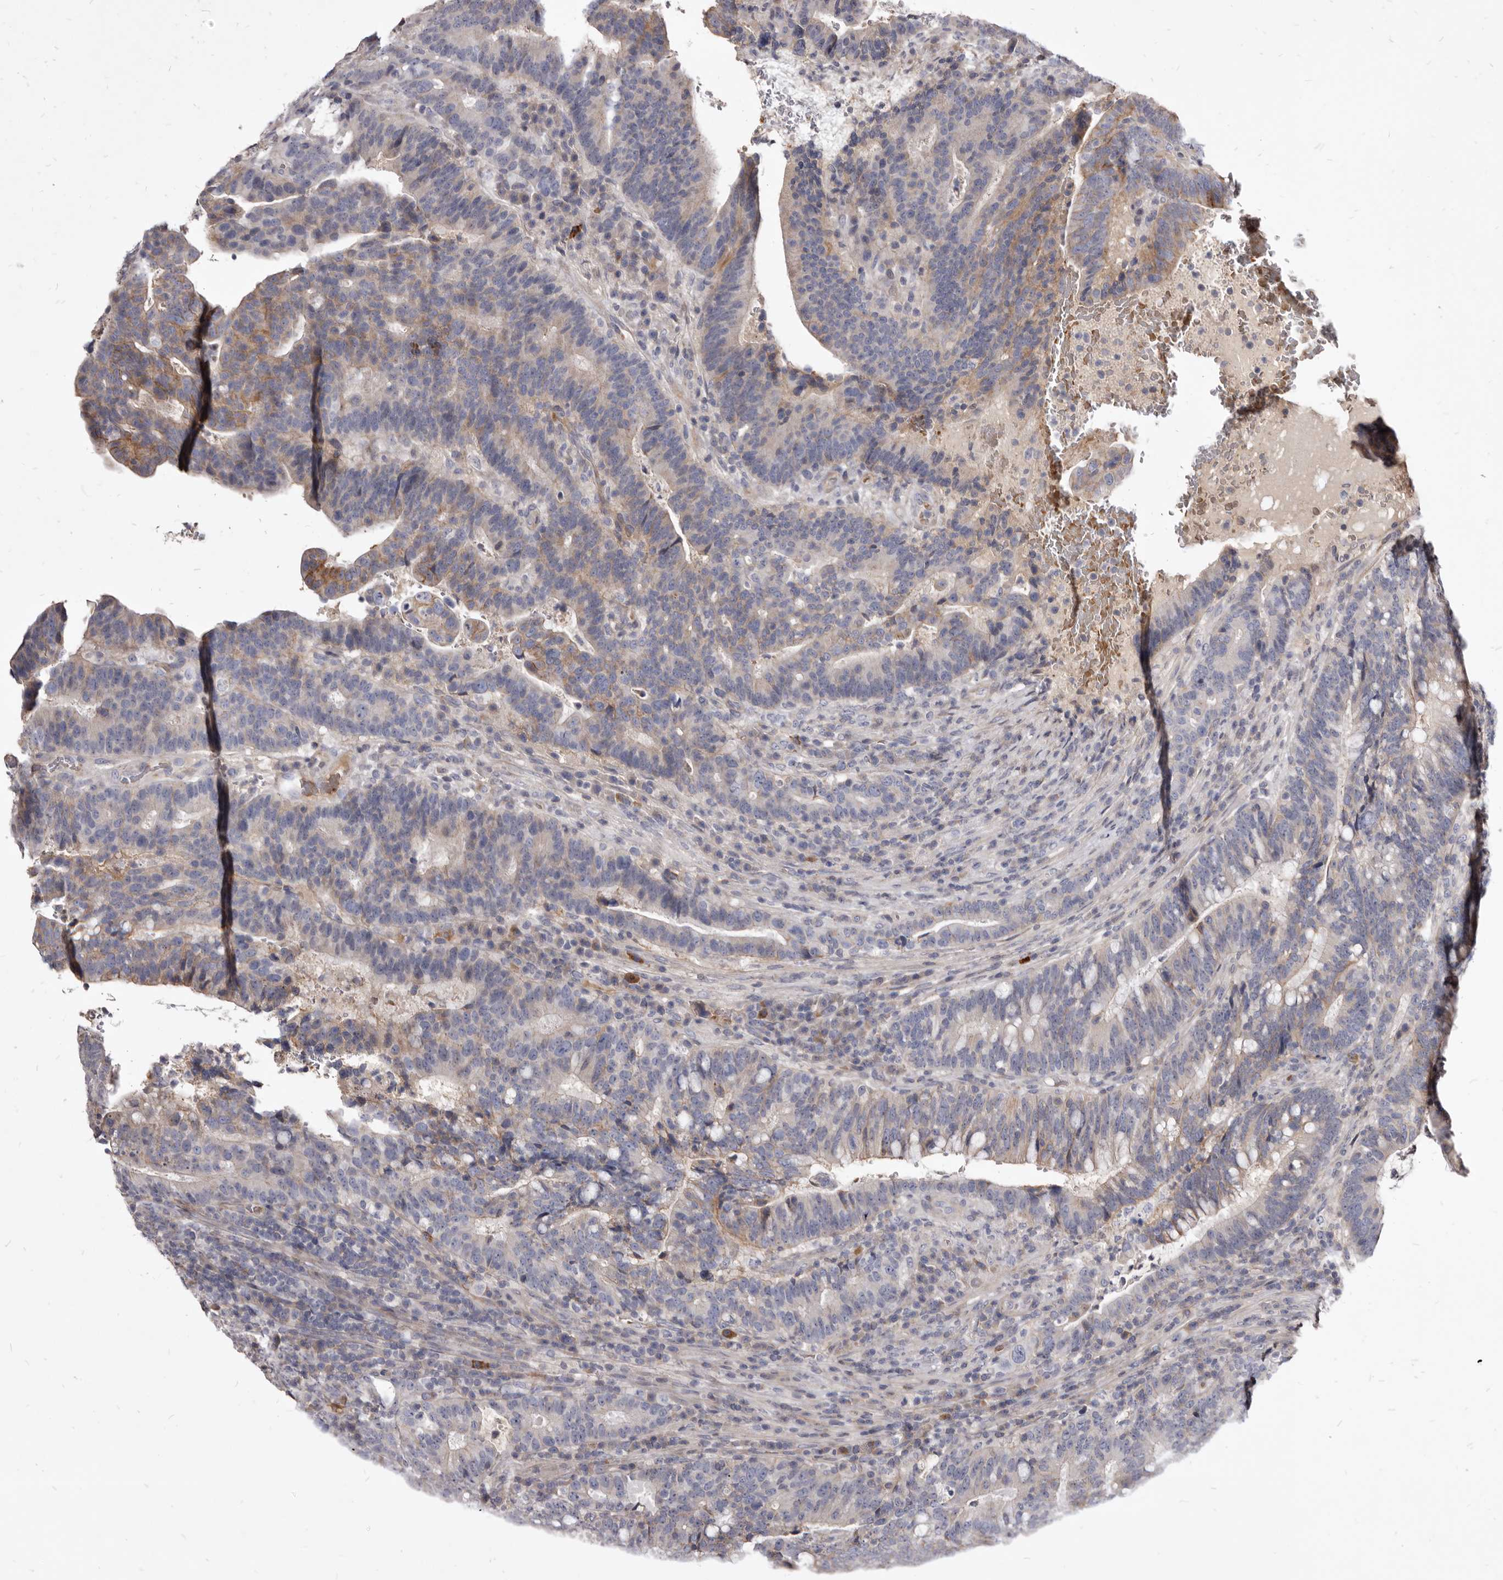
{"staining": {"intensity": "moderate", "quantity": "<25%", "location": "cytoplasmic/membranous"}, "tissue": "colorectal cancer", "cell_type": "Tumor cells", "image_type": "cancer", "snomed": [{"axis": "morphology", "description": "Adenocarcinoma, NOS"}, {"axis": "topography", "description": "Colon"}], "caption": "A brown stain highlights moderate cytoplasmic/membranous expression of a protein in colorectal cancer (adenocarcinoma) tumor cells.", "gene": "FAS", "patient": {"sex": "female", "age": 66}}